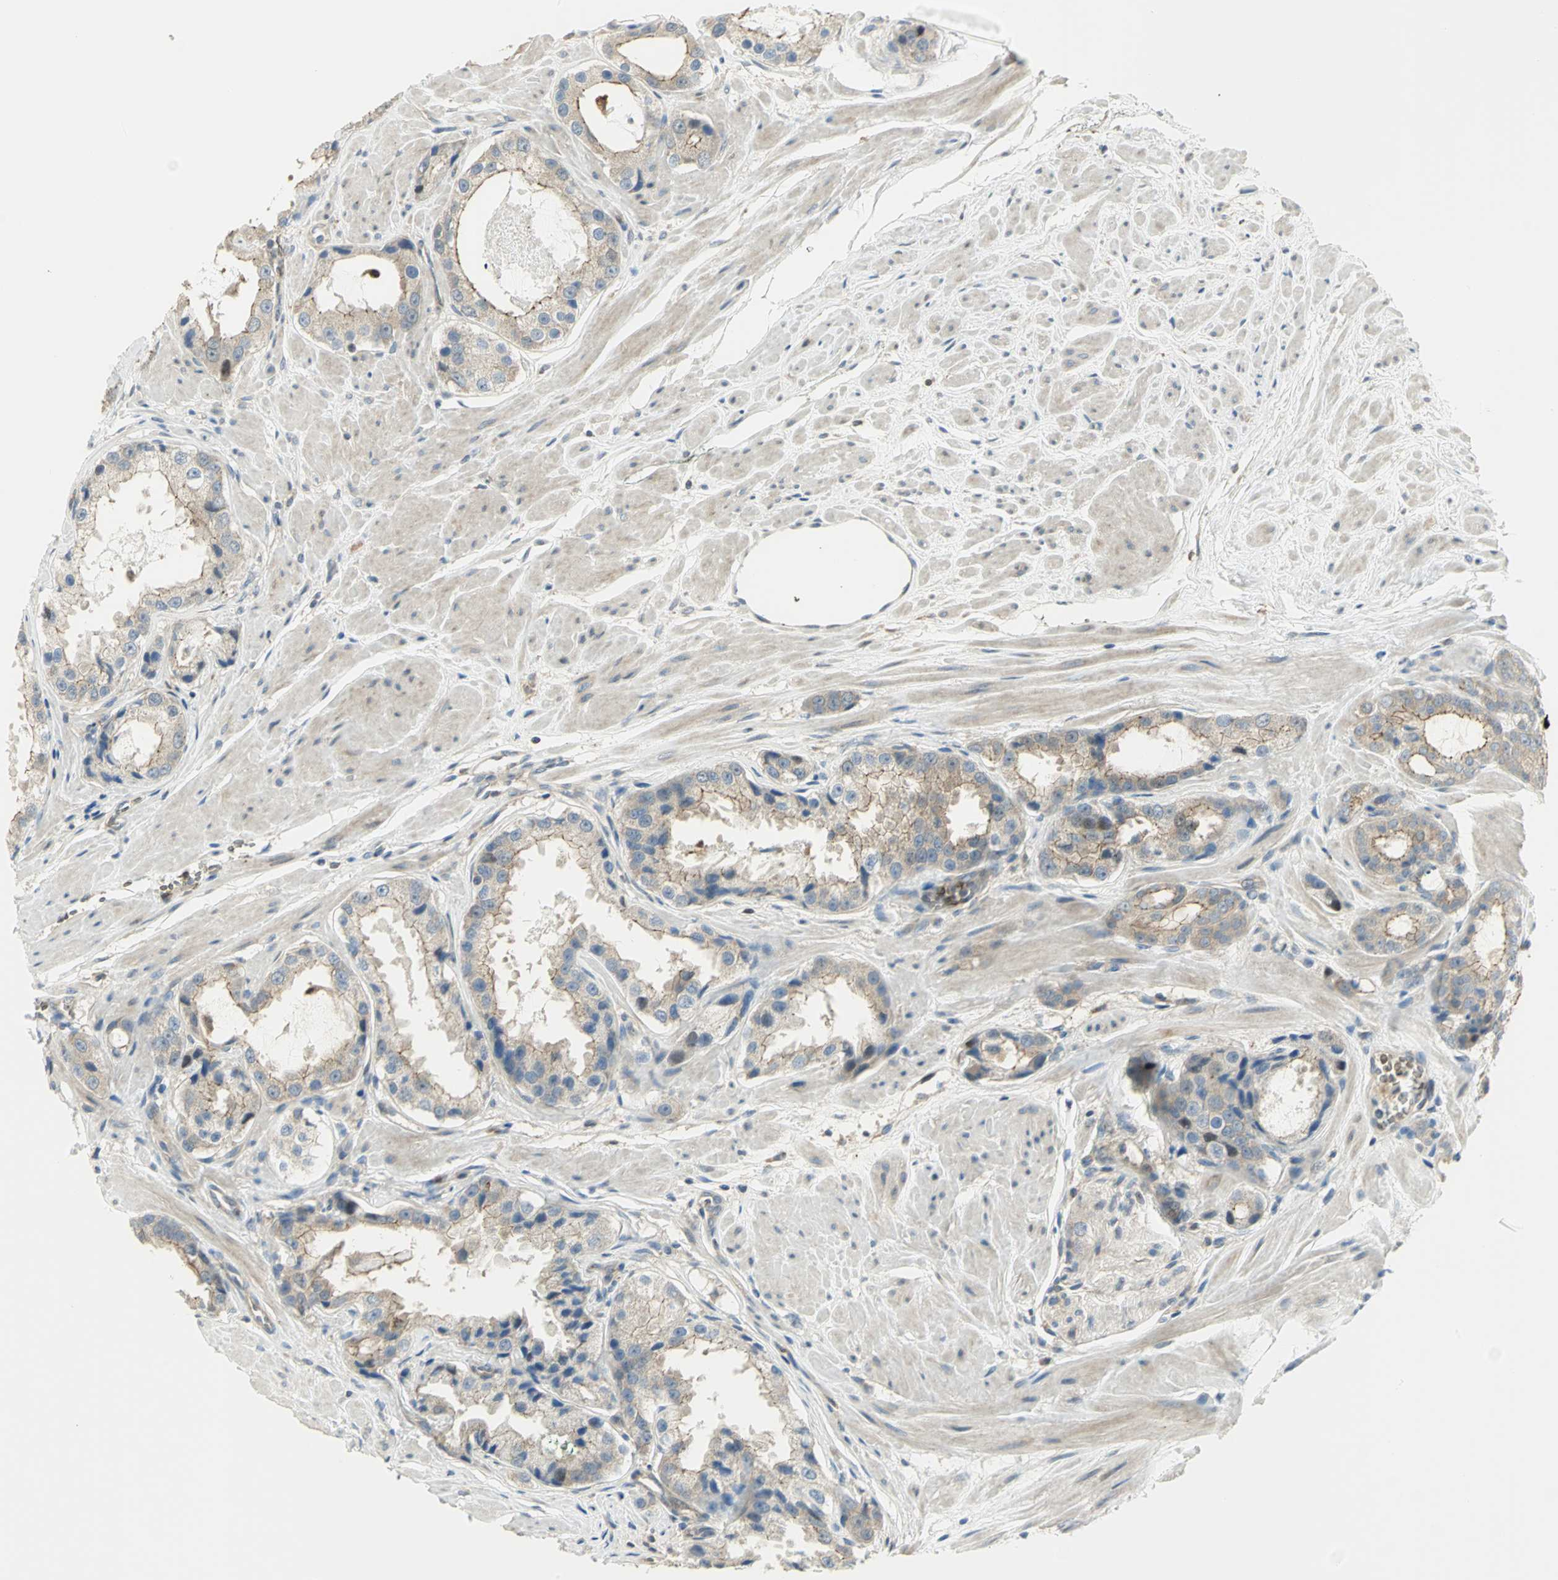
{"staining": {"intensity": "moderate", "quantity": ">75%", "location": "cytoplasmic/membranous"}, "tissue": "prostate cancer", "cell_type": "Tumor cells", "image_type": "cancer", "snomed": [{"axis": "morphology", "description": "Adenocarcinoma, Medium grade"}, {"axis": "topography", "description": "Prostate"}], "caption": "The histopathology image demonstrates a brown stain indicating the presence of a protein in the cytoplasmic/membranous of tumor cells in prostate medium-grade adenocarcinoma.", "gene": "ANK1", "patient": {"sex": "male", "age": 60}}